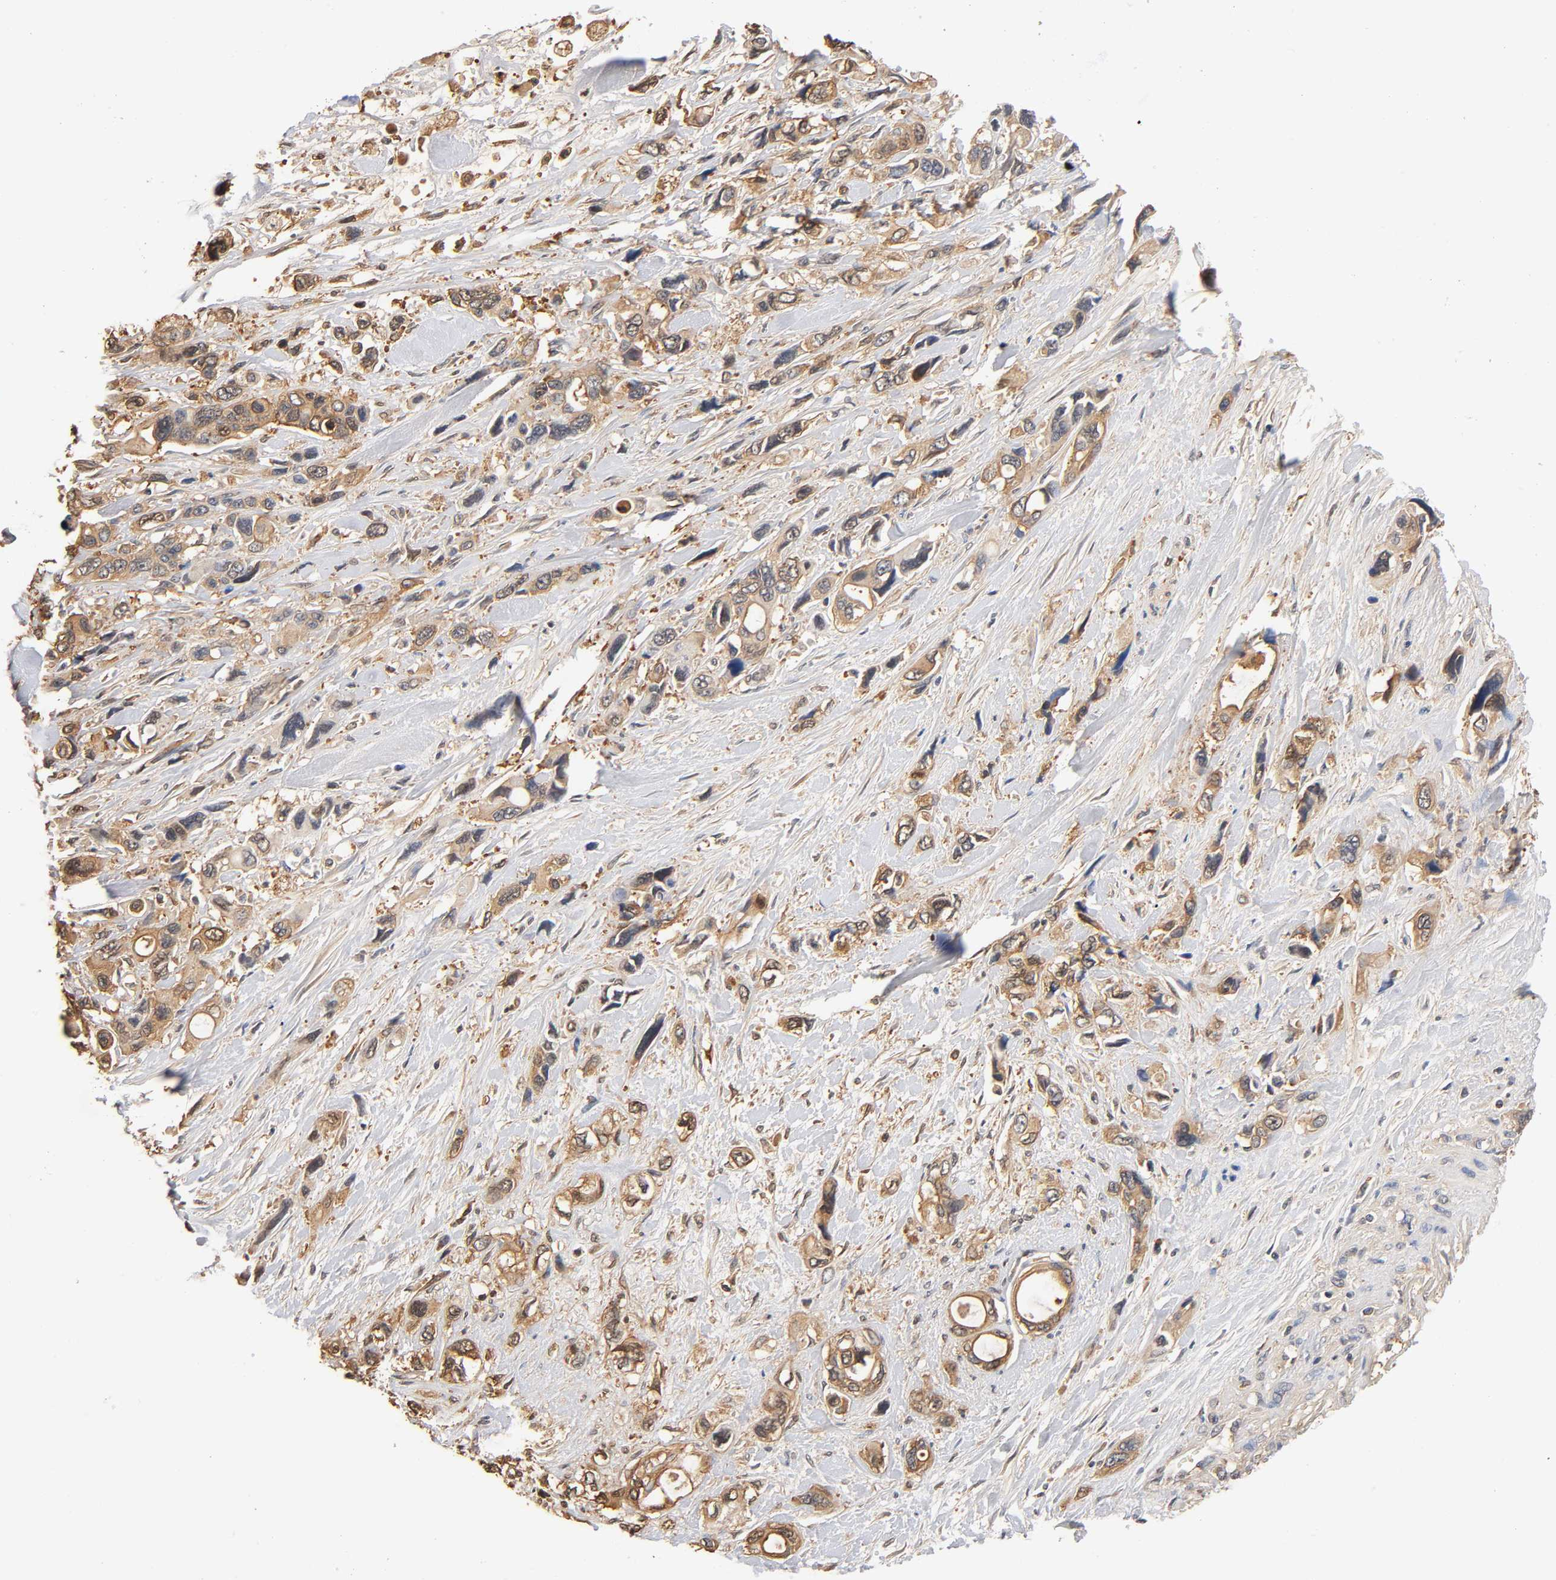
{"staining": {"intensity": "moderate", "quantity": ">75%", "location": "cytoplasmic/membranous"}, "tissue": "pancreatic cancer", "cell_type": "Tumor cells", "image_type": "cancer", "snomed": [{"axis": "morphology", "description": "Adenocarcinoma, NOS"}, {"axis": "topography", "description": "Pancreas"}], "caption": "Pancreatic cancer stained for a protein demonstrates moderate cytoplasmic/membranous positivity in tumor cells.", "gene": "ALDOA", "patient": {"sex": "male", "age": 46}}